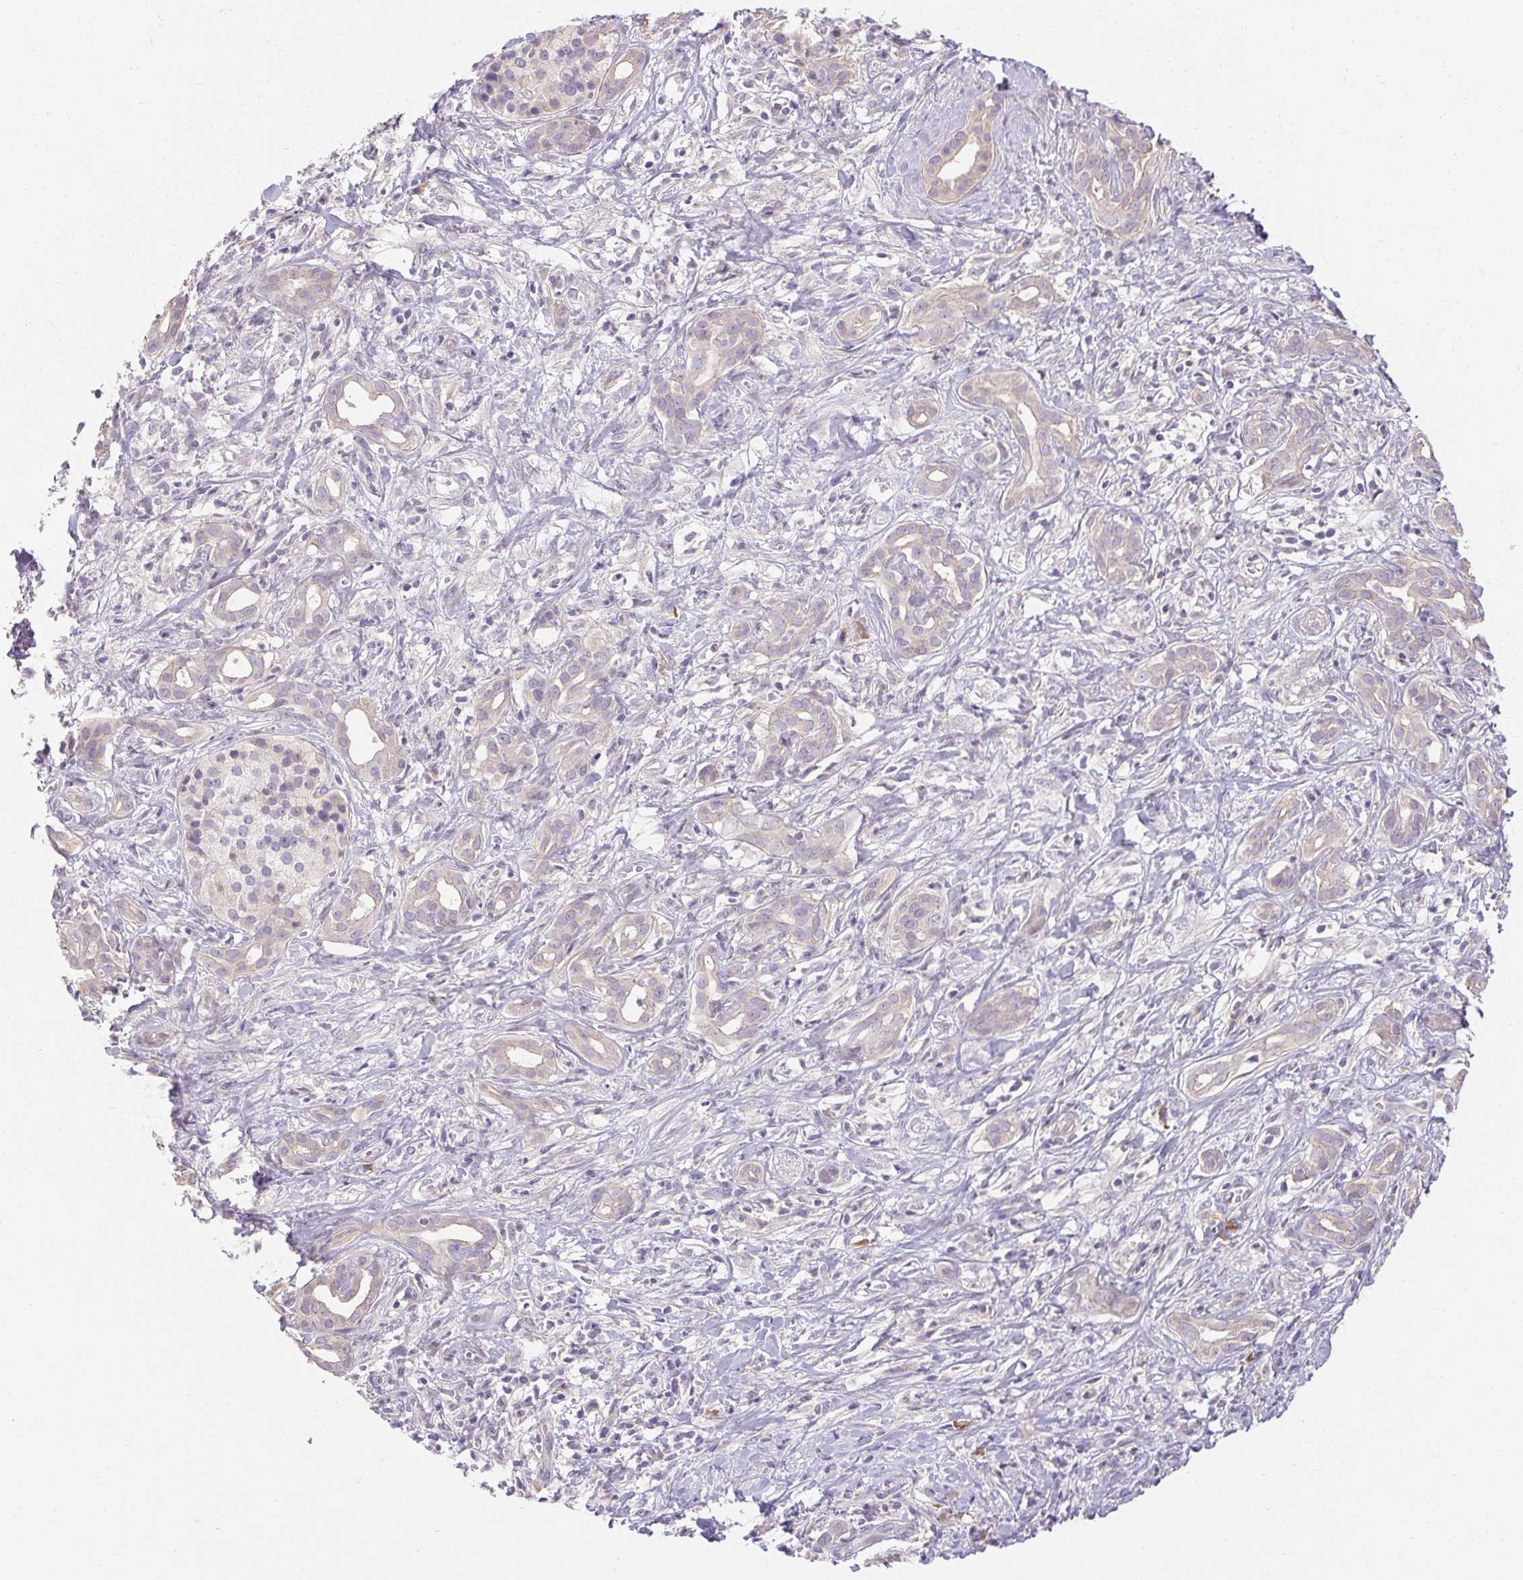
{"staining": {"intensity": "negative", "quantity": "none", "location": "none"}, "tissue": "pancreatic cancer", "cell_type": "Tumor cells", "image_type": "cancer", "snomed": [{"axis": "morphology", "description": "Adenocarcinoma, NOS"}, {"axis": "topography", "description": "Pancreas"}], "caption": "A photomicrograph of human pancreatic adenocarcinoma is negative for staining in tumor cells.", "gene": "TMEM52B", "patient": {"sex": "male", "age": 61}}